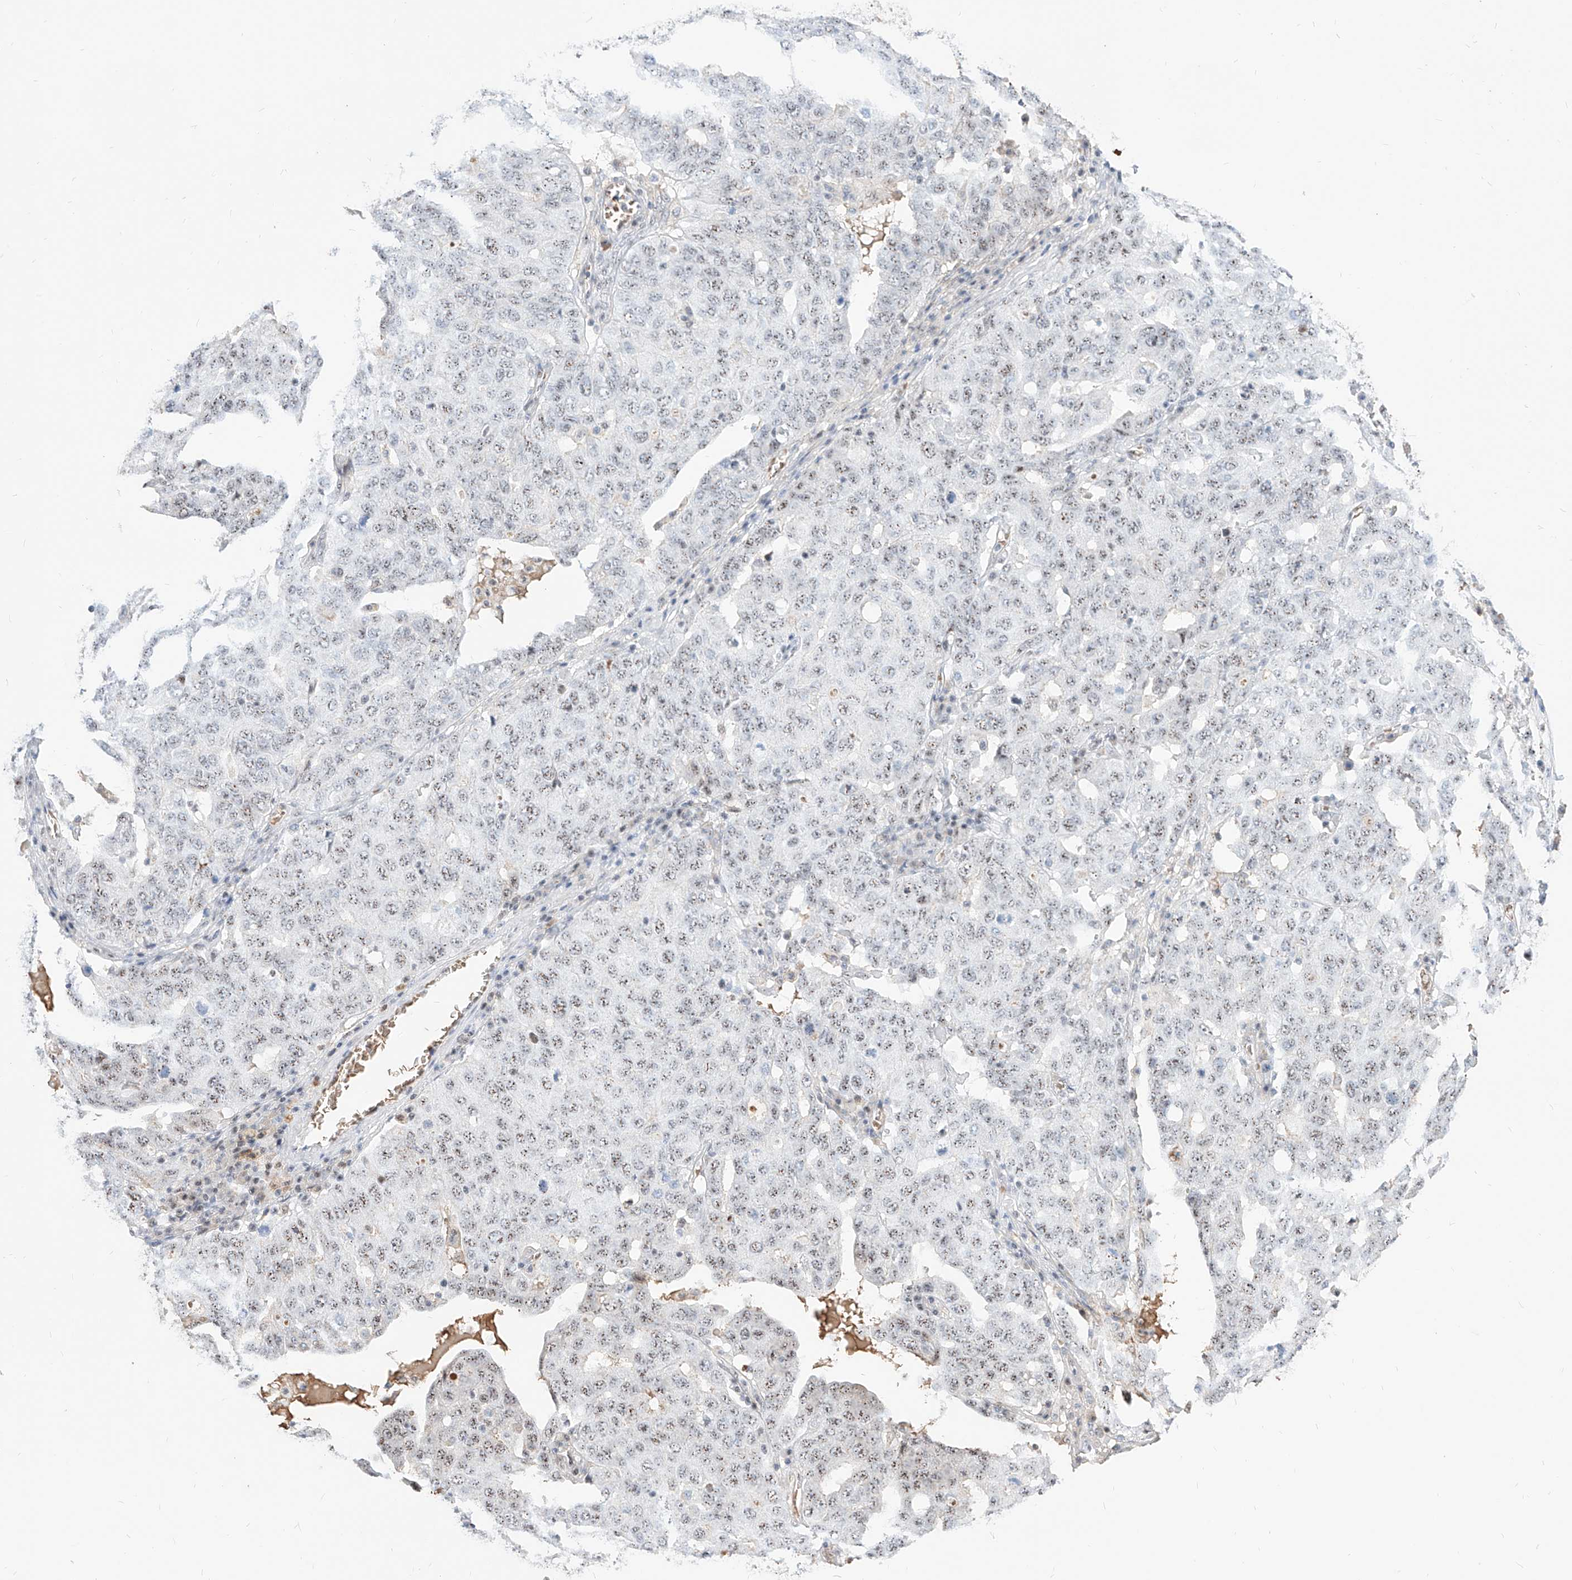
{"staining": {"intensity": "weak", "quantity": ">75%", "location": "nuclear"}, "tissue": "ovarian cancer", "cell_type": "Tumor cells", "image_type": "cancer", "snomed": [{"axis": "morphology", "description": "Carcinoma, endometroid"}, {"axis": "topography", "description": "Ovary"}], "caption": "The photomicrograph exhibits a brown stain indicating the presence of a protein in the nuclear of tumor cells in ovarian endometroid carcinoma.", "gene": "ZFP42", "patient": {"sex": "female", "age": 62}}